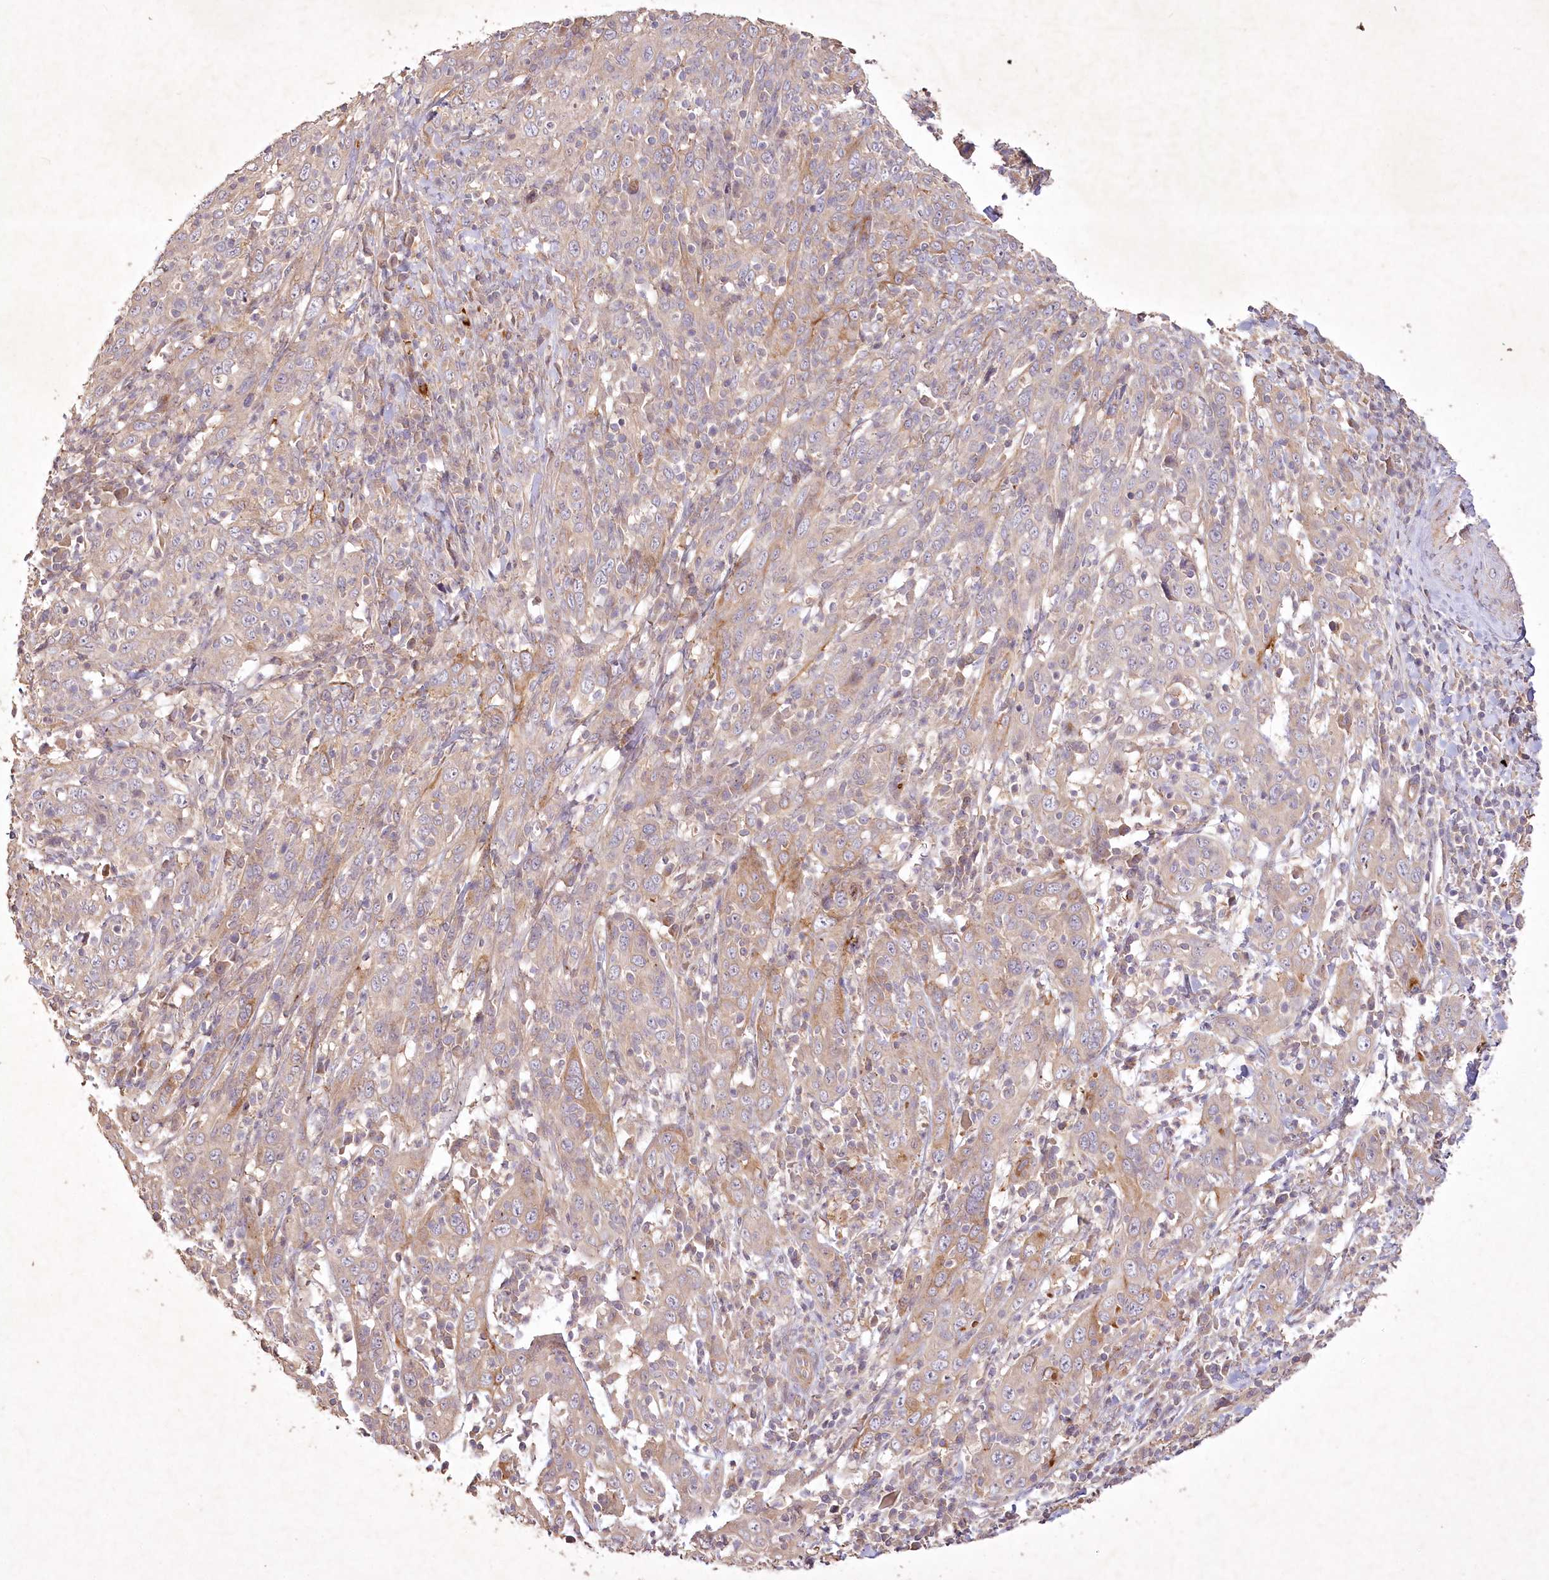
{"staining": {"intensity": "weak", "quantity": "25%-75%", "location": "cytoplasmic/membranous"}, "tissue": "cervical cancer", "cell_type": "Tumor cells", "image_type": "cancer", "snomed": [{"axis": "morphology", "description": "Squamous cell carcinoma, NOS"}, {"axis": "topography", "description": "Cervix"}], "caption": "This photomicrograph displays immunohistochemistry (IHC) staining of cervical cancer (squamous cell carcinoma), with low weak cytoplasmic/membranous staining in approximately 25%-75% of tumor cells.", "gene": "IRAK1BP1", "patient": {"sex": "female", "age": 46}}